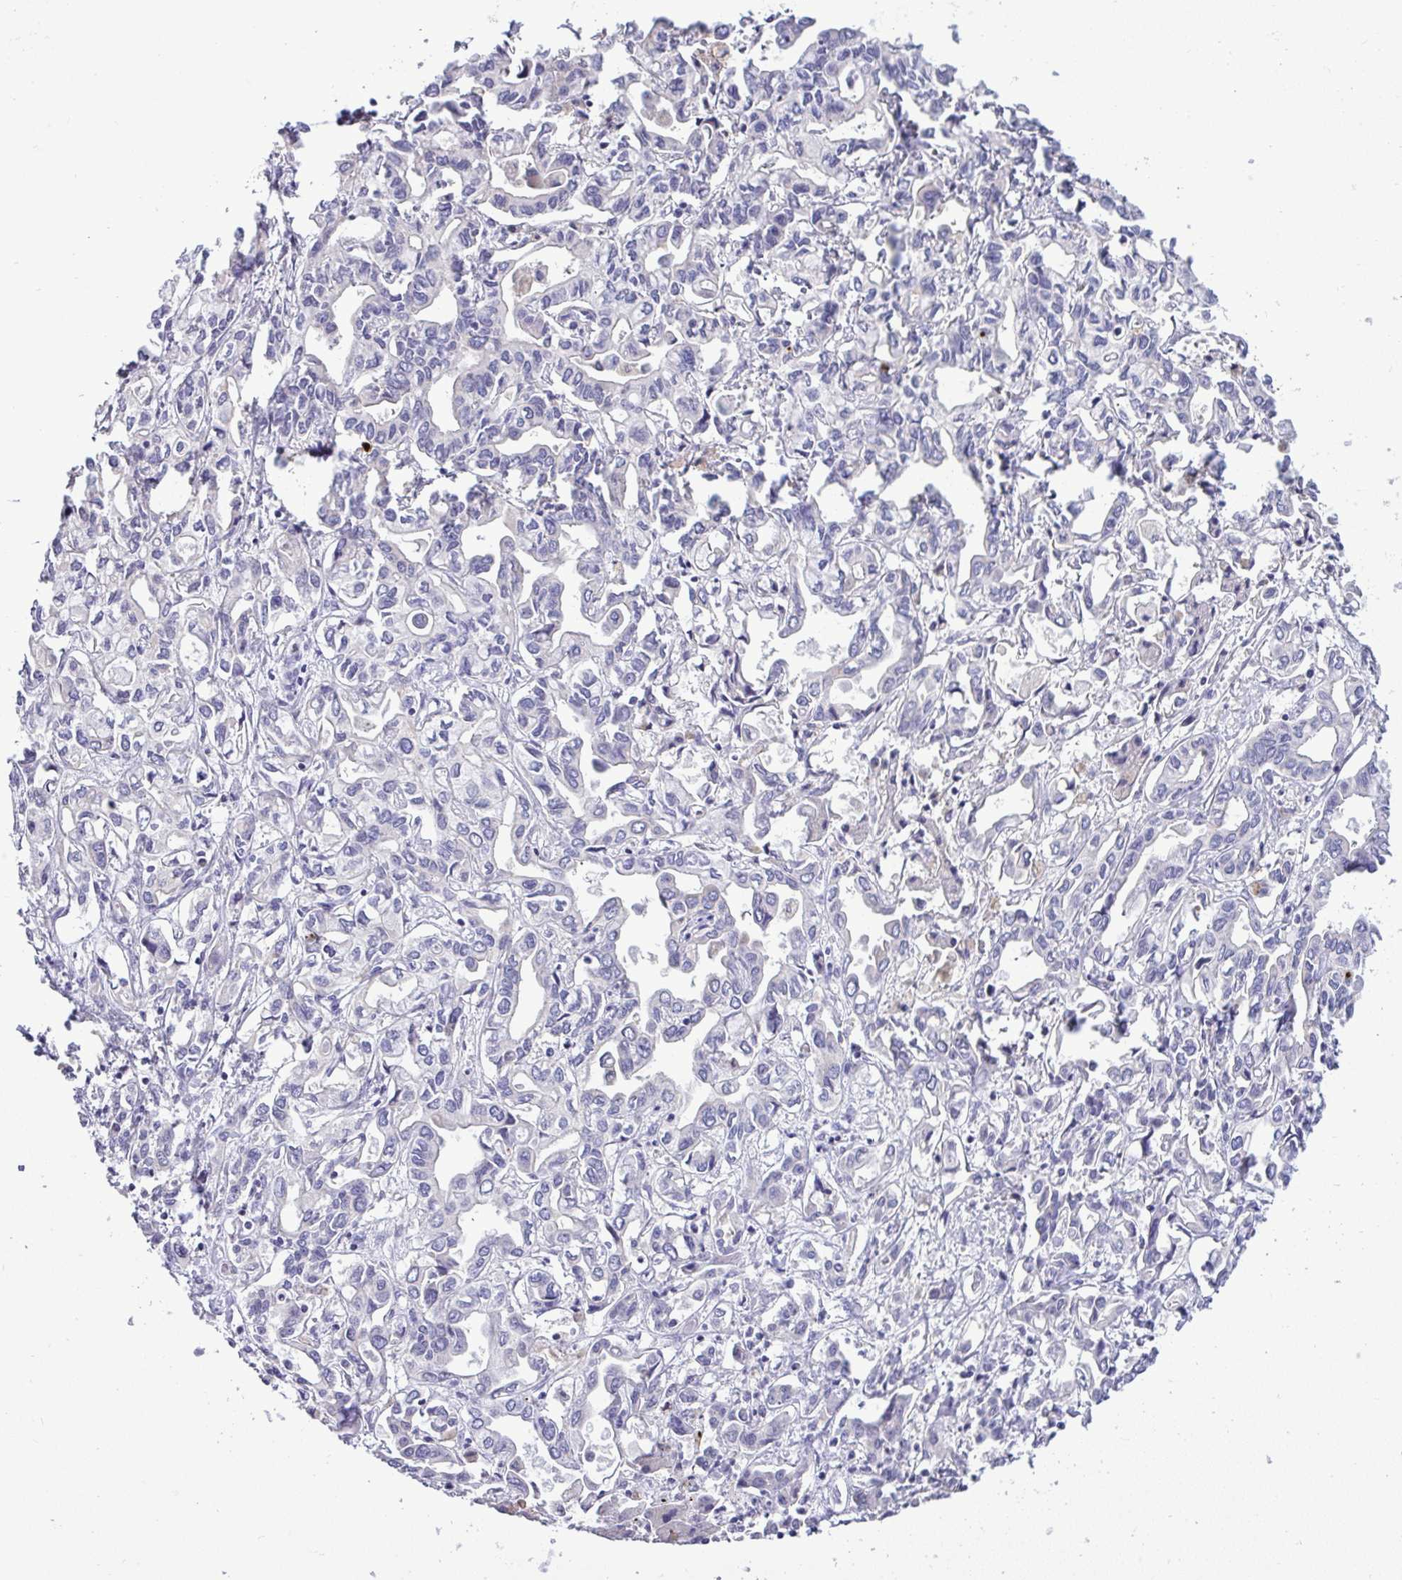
{"staining": {"intensity": "negative", "quantity": "none", "location": "none"}, "tissue": "liver cancer", "cell_type": "Tumor cells", "image_type": "cancer", "snomed": [{"axis": "morphology", "description": "Cholangiocarcinoma"}, {"axis": "topography", "description": "Liver"}], "caption": "The IHC histopathology image has no significant staining in tumor cells of liver cancer (cholangiocarcinoma) tissue.", "gene": "ST8SIA2", "patient": {"sex": "female", "age": 64}}